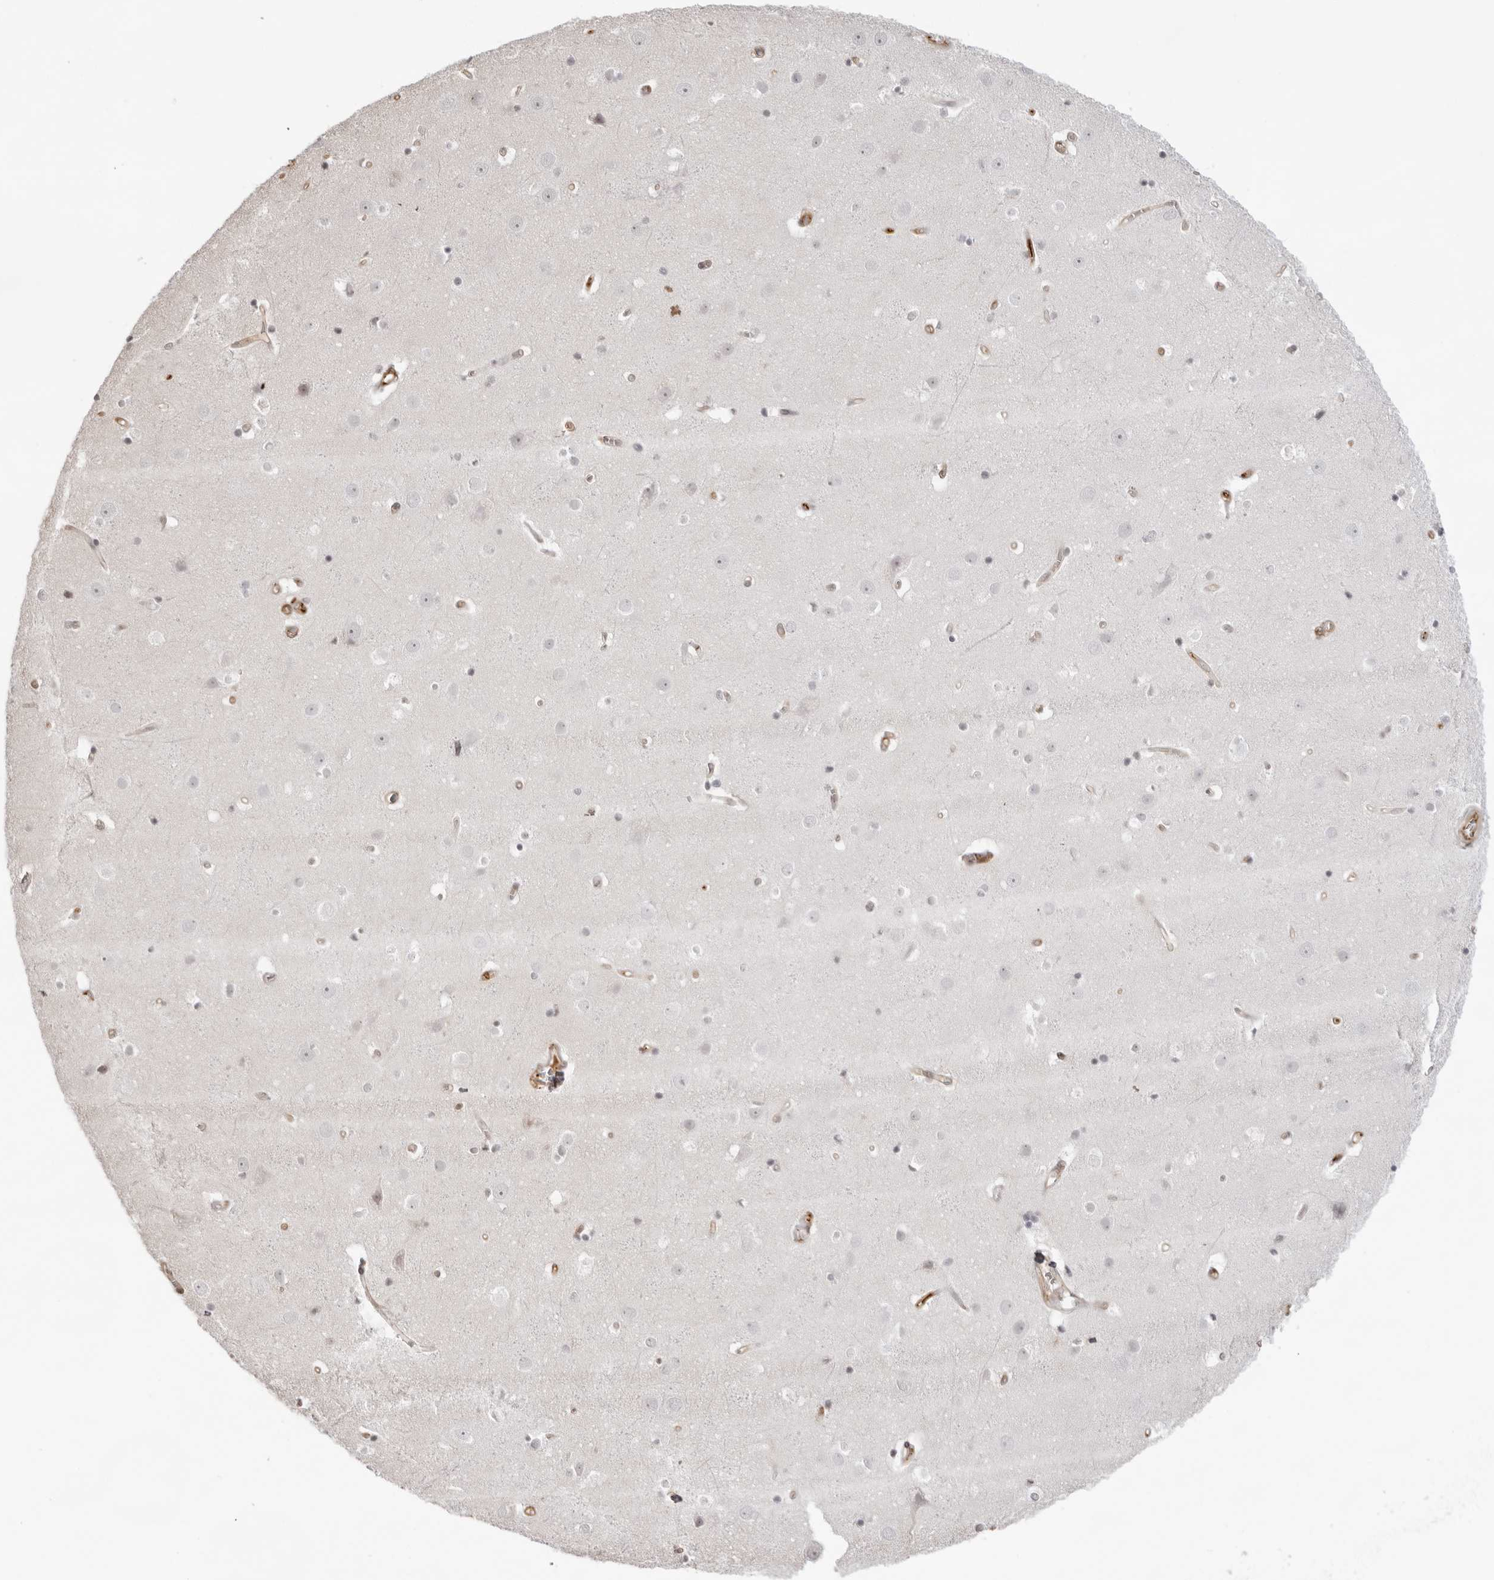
{"staining": {"intensity": "moderate", "quantity": ">75%", "location": "cytoplasmic/membranous"}, "tissue": "cerebral cortex", "cell_type": "Endothelial cells", "image_type": "normal", "snomed": [{"axis": "morphology", "description": "Normal tissue, NOS"}, {"axis": "topography", "description": "Cerebral cortex"}], "caption": "Protein staining shows moderate cytoplasmic/membranous expression in approximately >75% of endothelial cells in normal cerebral cortex.", "gene": "DYNLT5", "patient": {"sex": "male", "age": 54}}